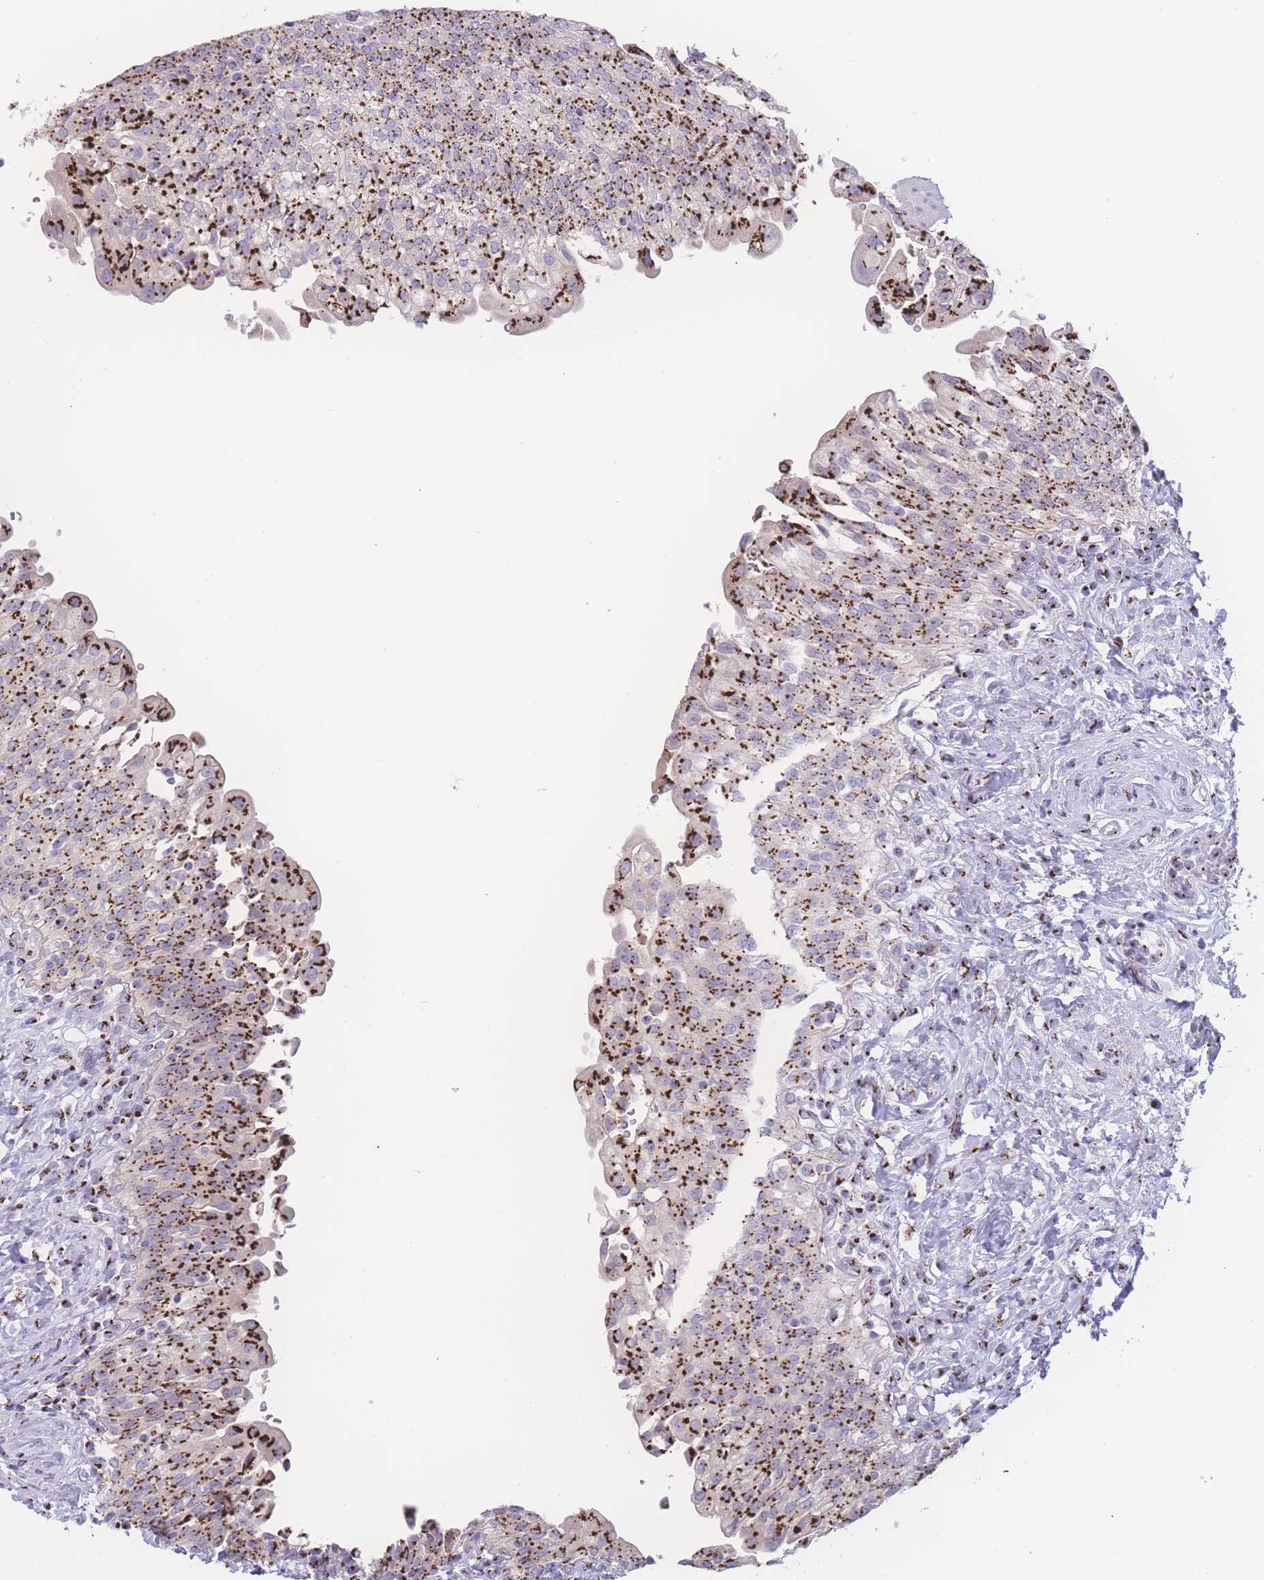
{"staining": {"intensity": "strong", "quantity": ">75%", "location": "cytoplasmic/membranous"}, "tissue": "urinary bladder", "cell_type": "Urothelial cells", "image_type": "normal", "snomed": [{"axis": "morphology", "description": "Normal tissue, NOS"}, {"axis": "morphology", "description": "Inflammation, NOS"}, {"axis": "topography", "description": "Urinary bladder"}], "caption": "This is a photomicrograph of immunohistochemistry staining of normal urinary bladder, which shows strong expression in the cytoplasmic/membranous of urothelial cells.", "gene": "GOLM2", "patient": {"sex": "male", "age": 64}}